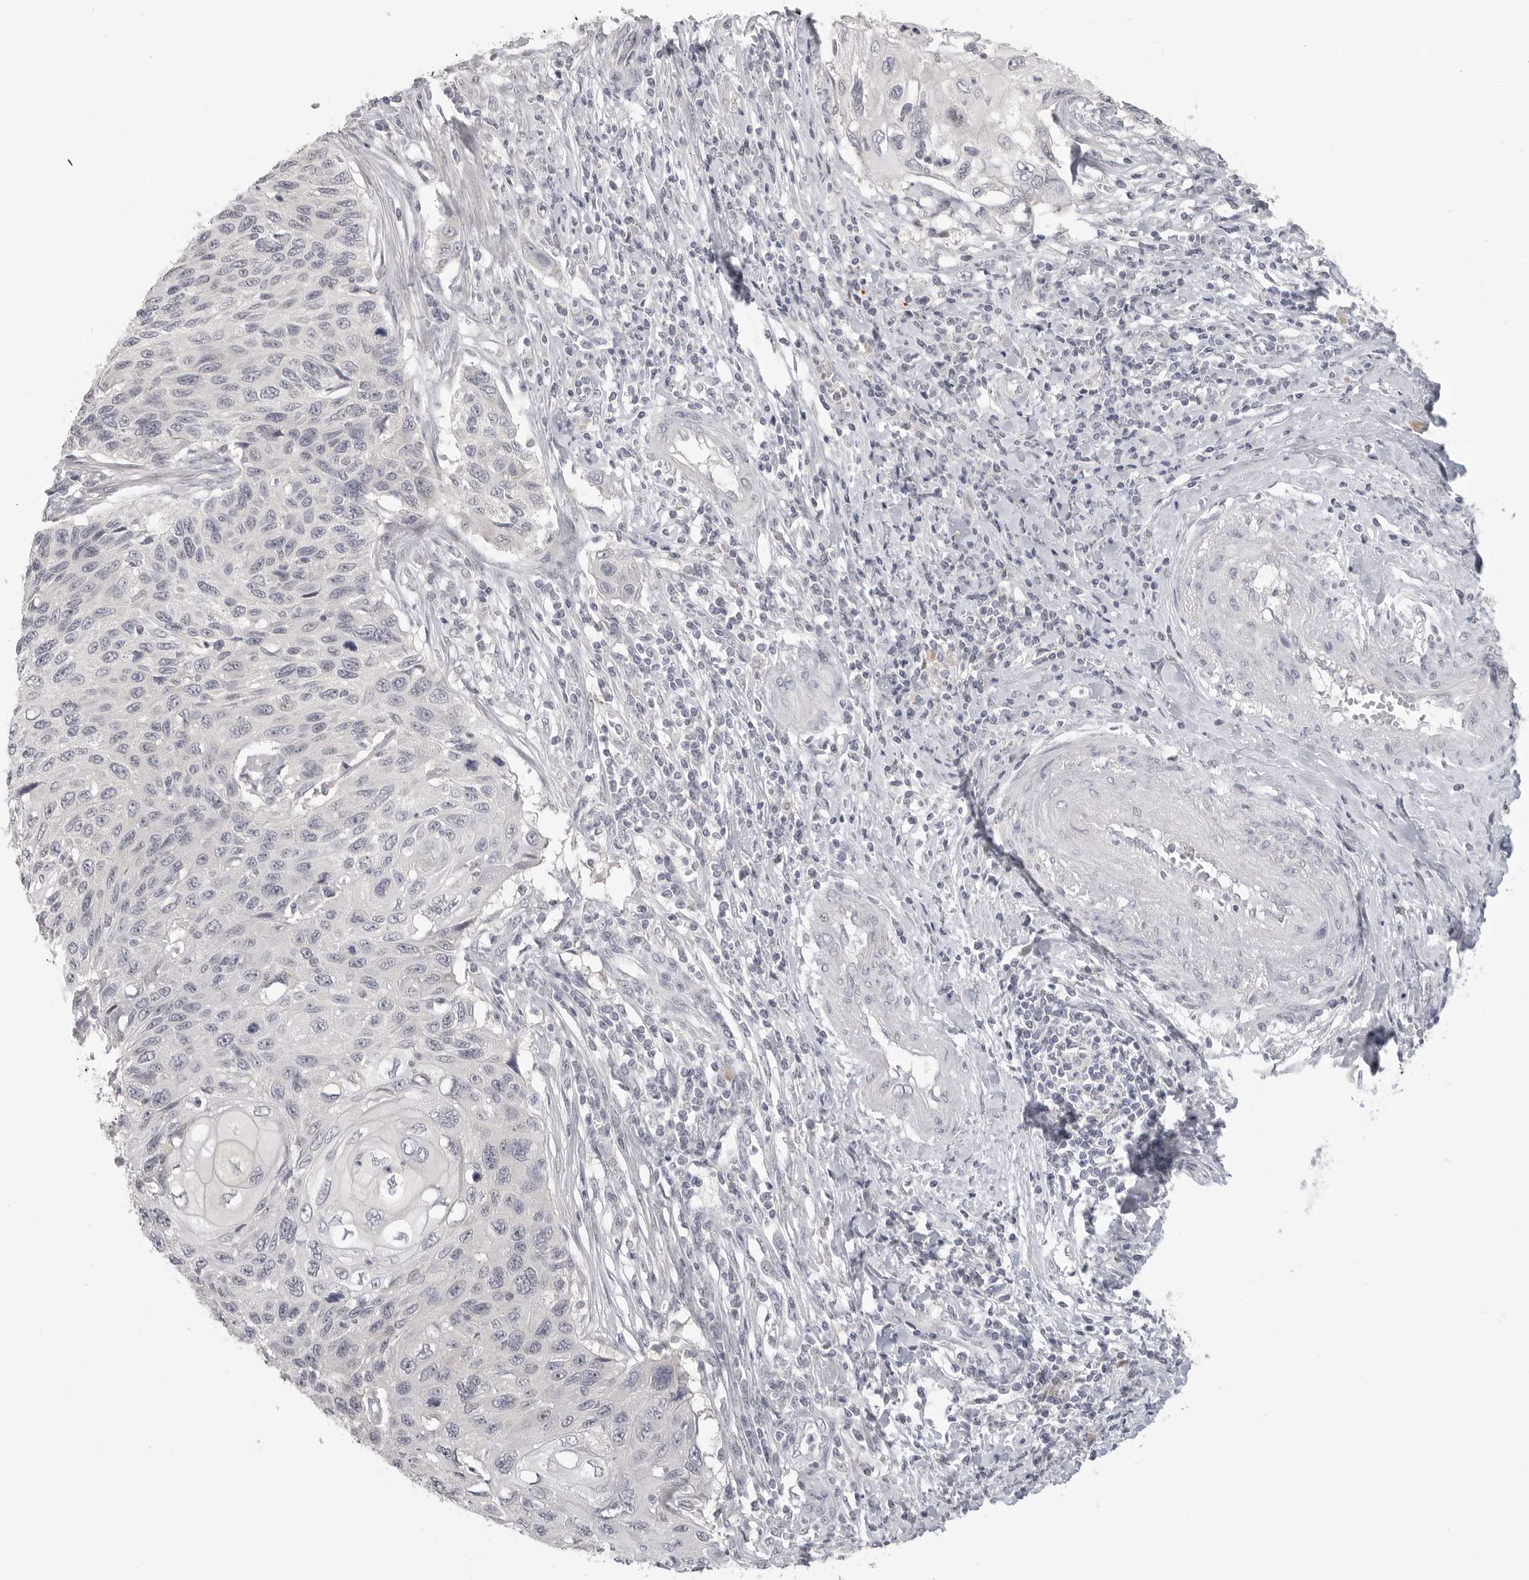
{"staining": {"intensity": "negative", "quantity": "none", "location": "none"}, "tissue": "cervical cancer", "cell_type": "Tumor cells", "image_type": "cancer", "snomed": [{"axis": "morphology", "description": "Squamous cell carcinoma, NOS"}, {"axis": "topography", "description": "Cervix"}], "caption": "This image is of cervical cancer (squamous cell carcinoma) stained with immunohistochemistry to label a protein in brown with the nuclei are counter-stained blue. There is no positivity in tumor cells.", "gene": "HMGCS2", "patient": {"sex": "female", "age": 70}}